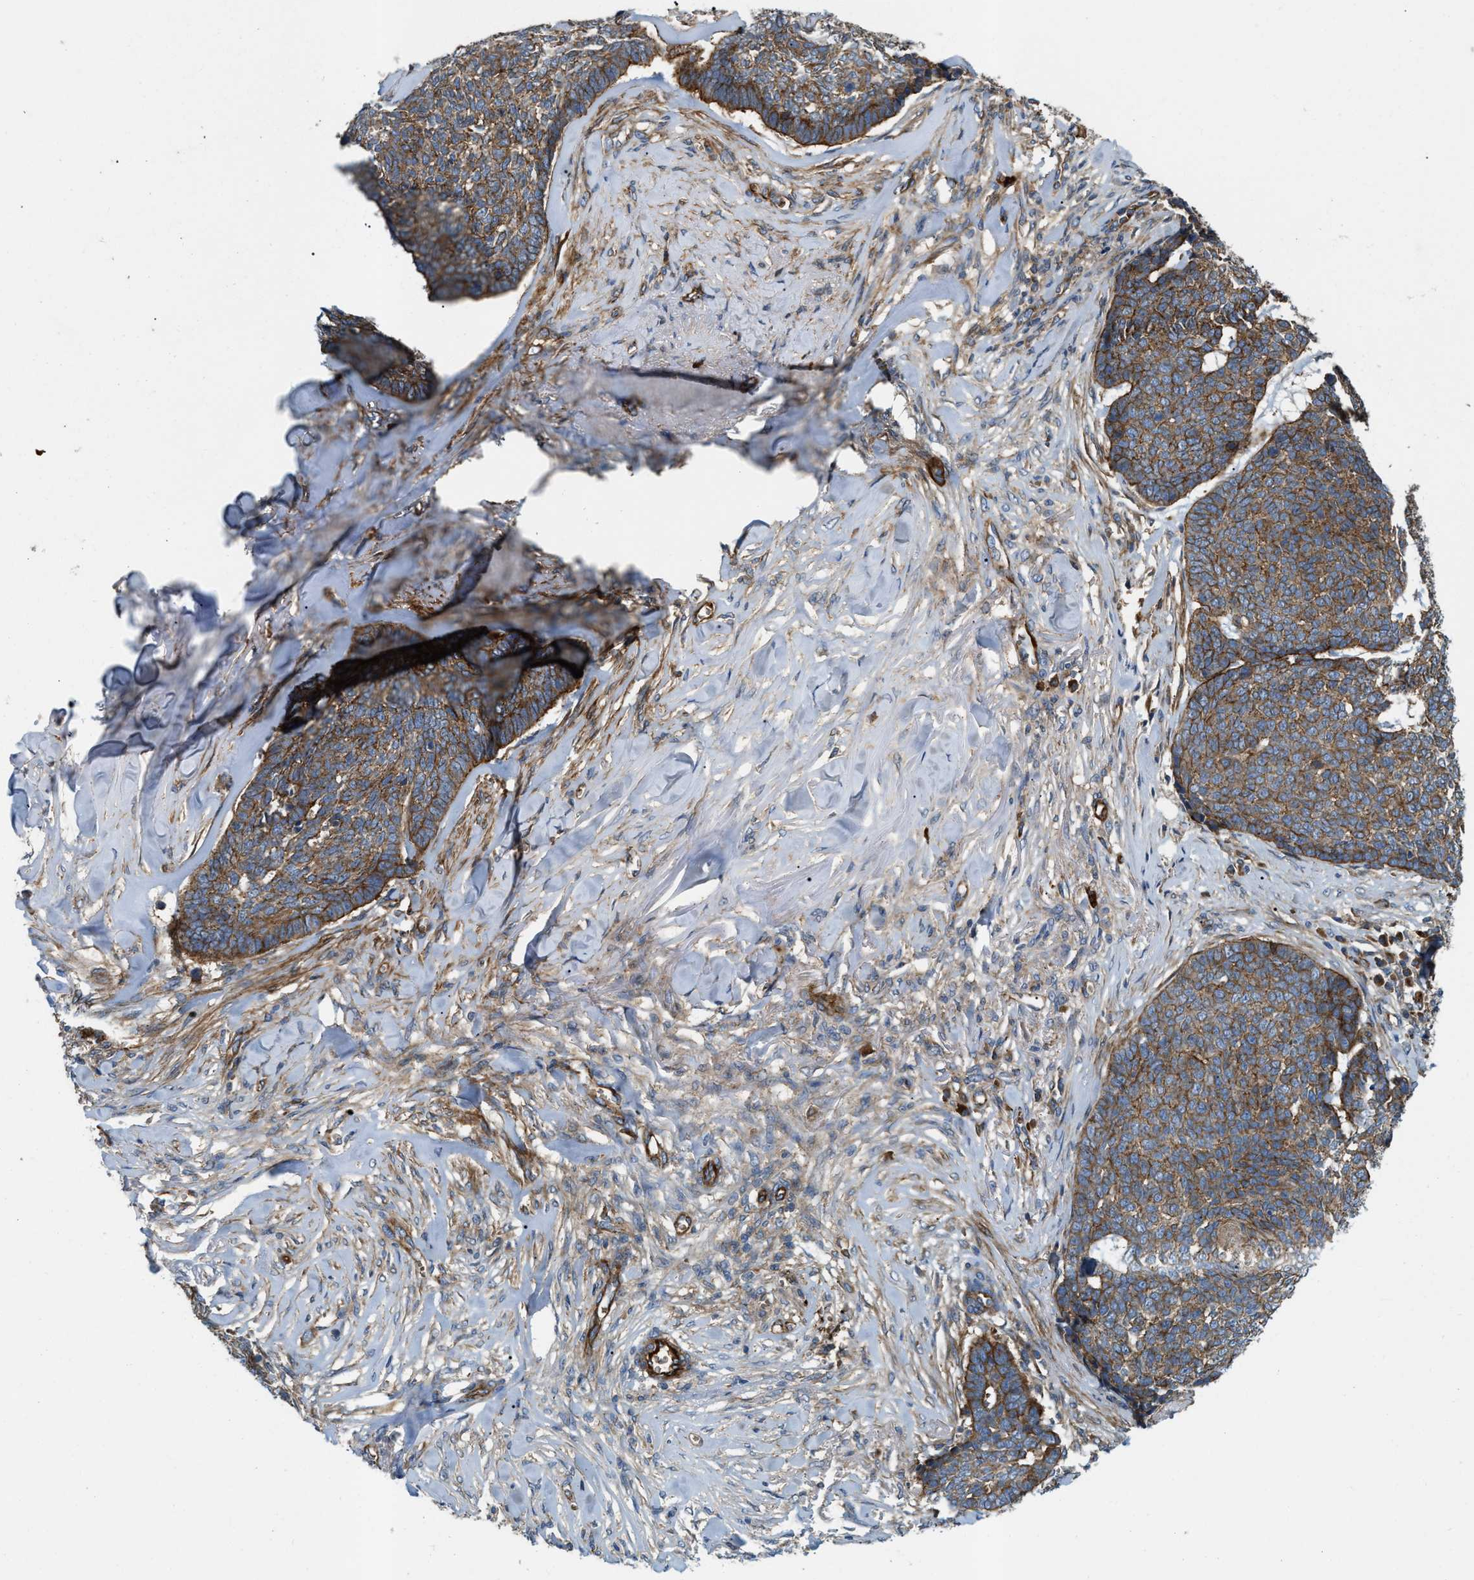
{"staining": {"intensity": "strong", "quantity": ">75%", "location": "cytoplasmic/membranous"}, "tissue": "skin cancer", "cell_type": "Tumor cells", "image_type": "cancer", "snomed": [{"axis": "morphology", "description": "Basal cell carcinoma"}, {"axis": "topography", "description": "Skin"}], "caption": "Protein staining of basal cell carcinoma (skin) tissue shows strong cytoplasmic/membranous expression in about >75% of tumor cells.", "gene": "ERC1", "patient": {"sex": "male", "age": 84}}